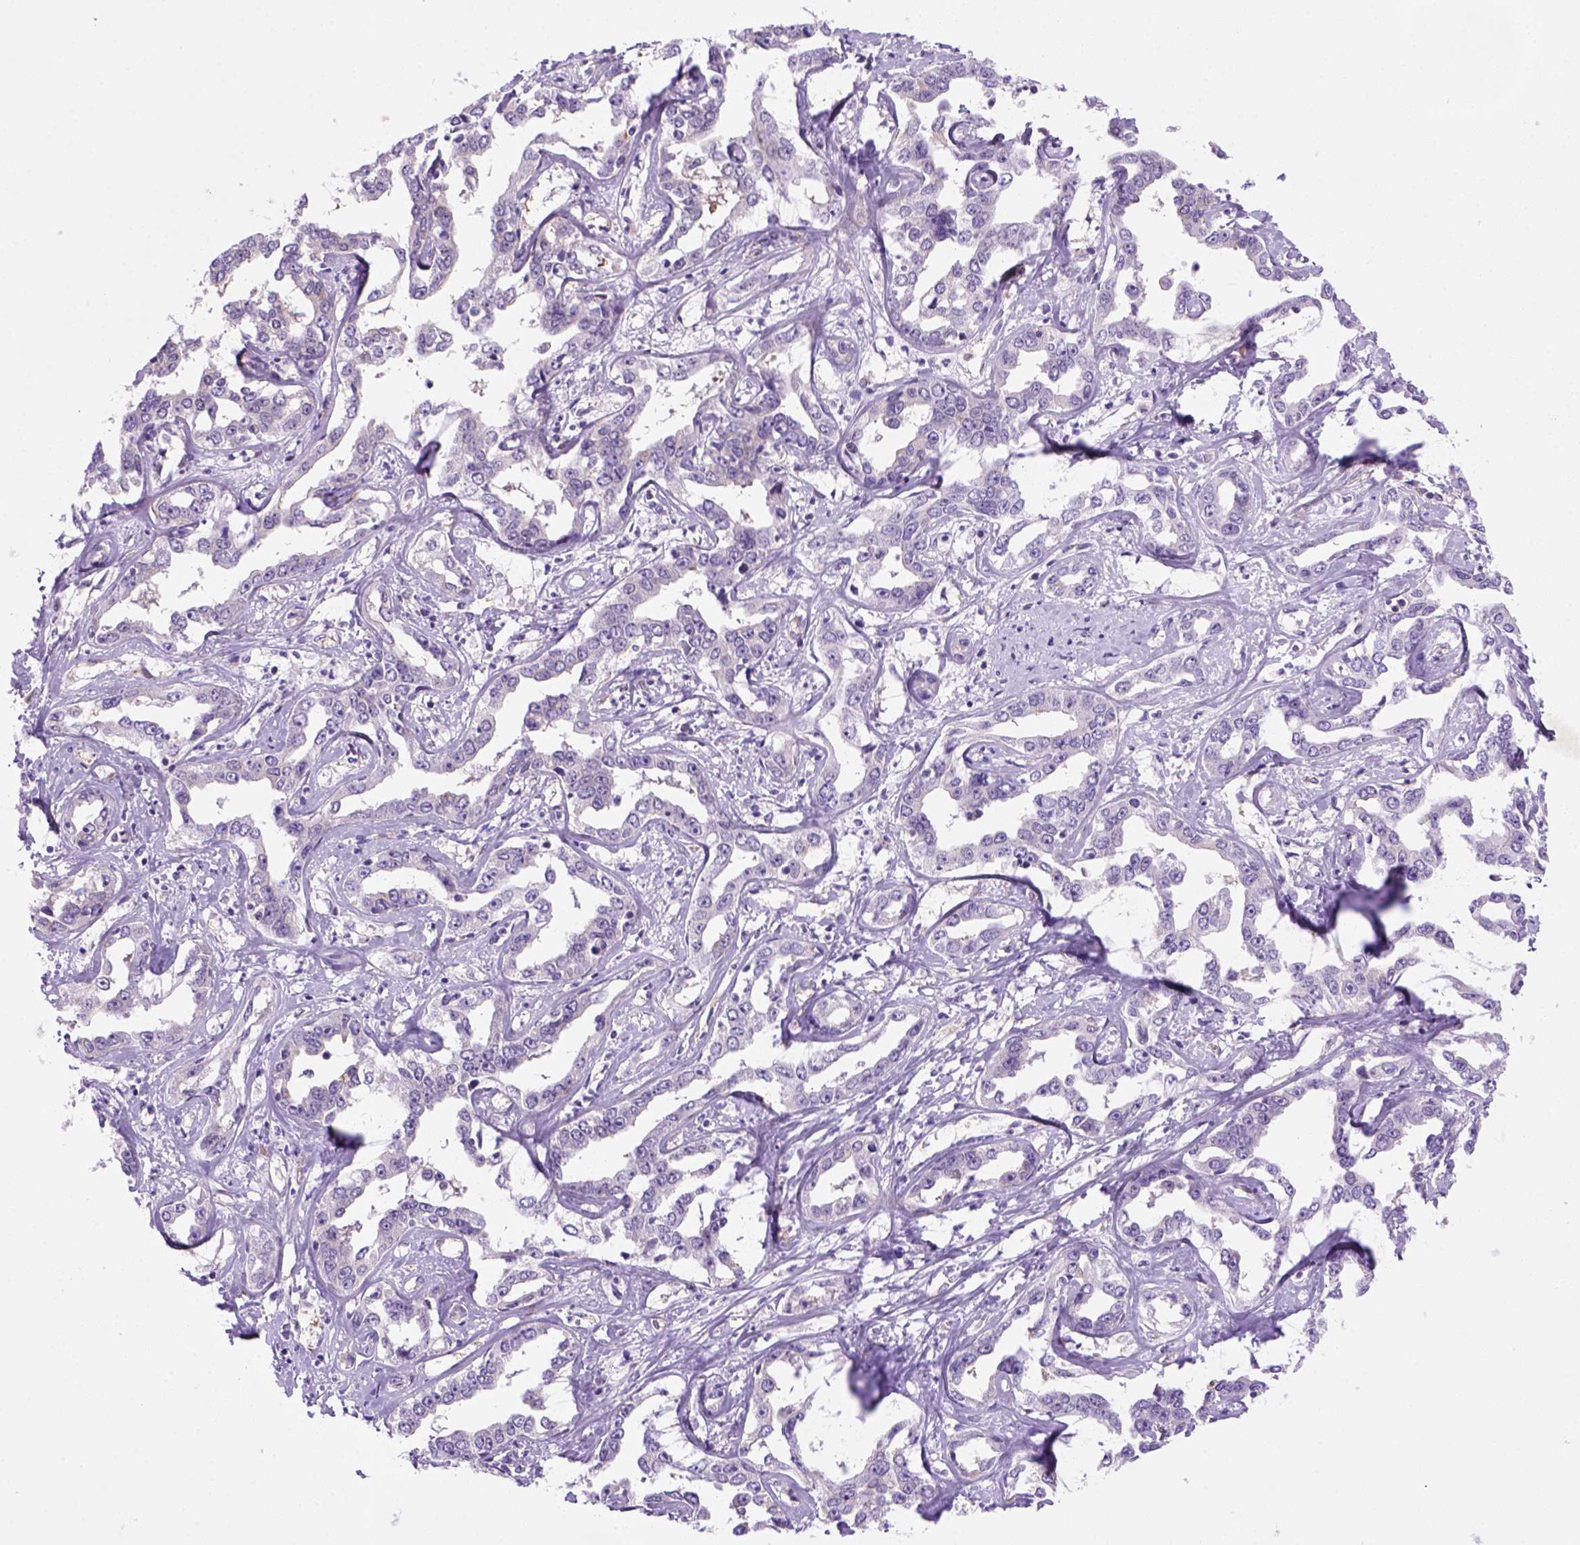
{"staining": {"intensity": "negative", "quantity": "none", "location": "none"}, "tissue": "liver cancer", "cell_type": "Tumor cells", "image_type": "cancer", "snomed": [{"axis": "morphology", "description": "Cholangiocarcinoma"}, {"axis": "topography", "description": "Liver"}], "caption": "Liver cancer (cholangiocarcinoma) was stained to show a protein in brown. There is no significant staining in tumor cells. (Brightfield microscopy of DAB IHC at high magnification).", "gene": "MGMT", "patient": {"sex": "male", "age": 59}}